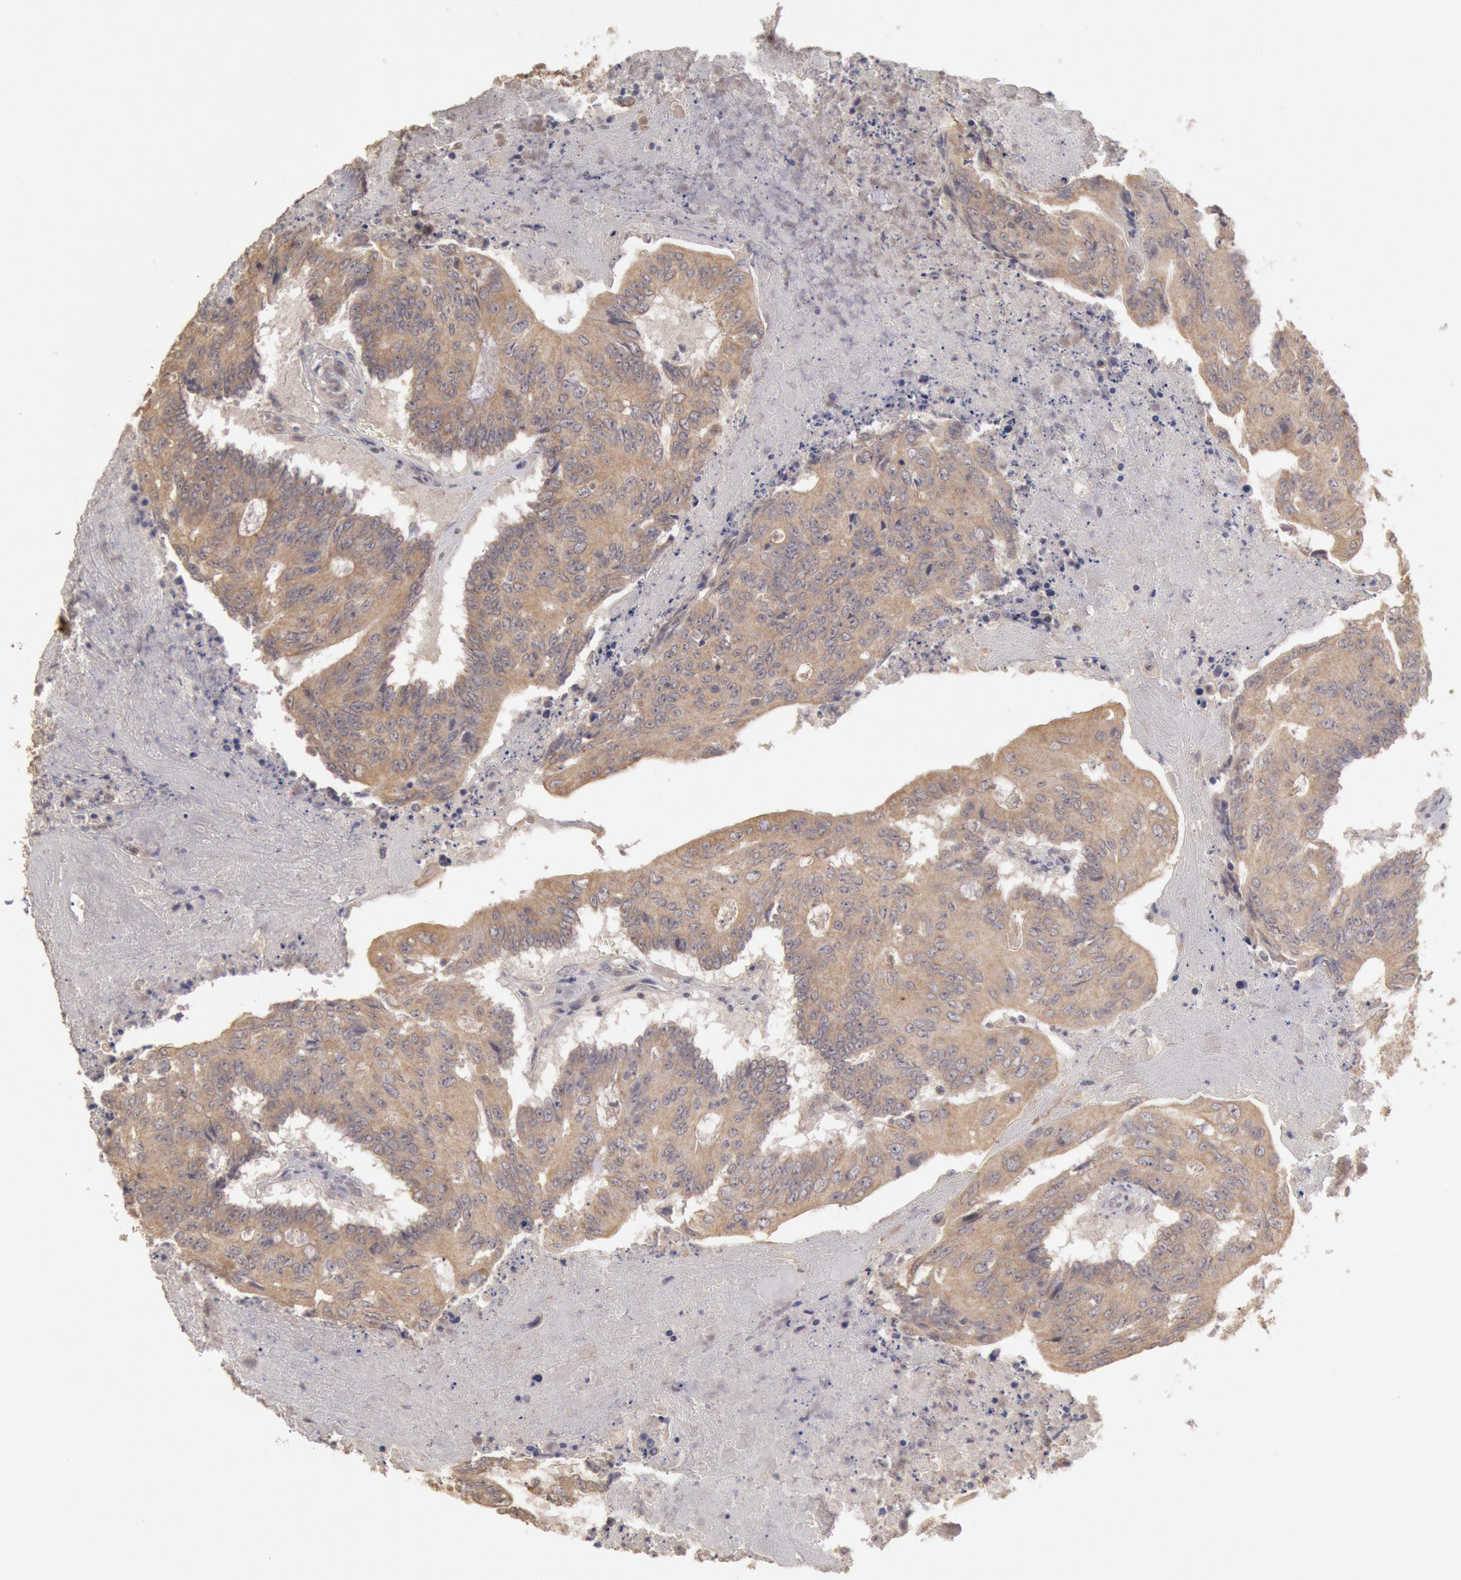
{"staining": {"intensity": "weak", "quantity": ">75%", "location": "cytoplasmic/membranous"}, "tissue": "colorectal cancer", "cell_type": "Tumor cells", "image_type": "cancer", "snomed": [{"axis": "morphology", "description": "Adenocarcinoma, NOS"}, {"axis": "topography", "description": "Colon"}], "caption": "Immunohistochemical staining of human adenocarcinoma (colorectal) demonstrates low levels of weak cytoplasmic/membranous staining in approximately >75% of tumor cells. Nuclei are stained in blue.", "gene": "ZFP36L1", "patient": {"sex": "male", "age": 65}}